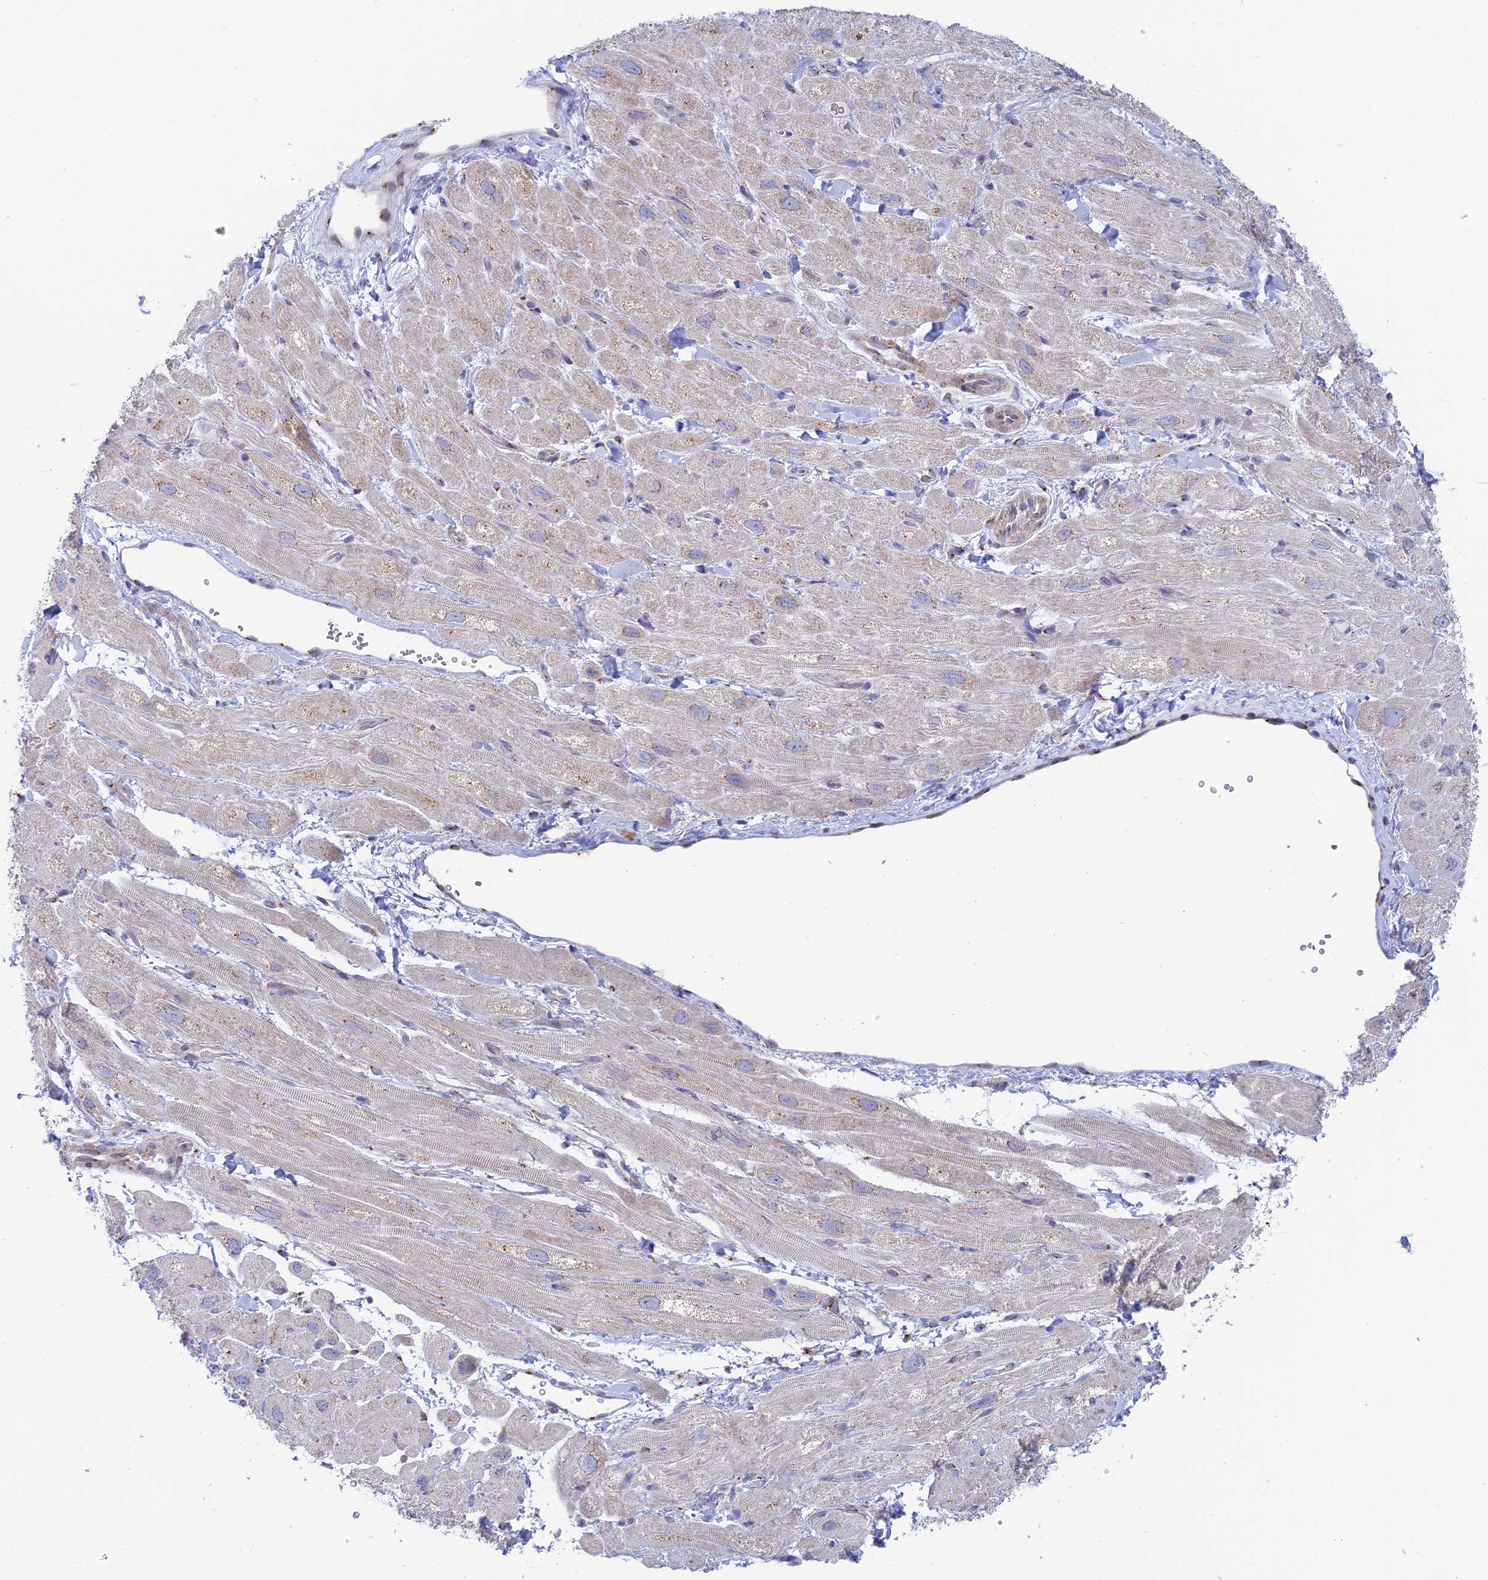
{"staining": {"intensity": "negative", "quantity": "none", "location": "none"}, "tissue": "heart muscle", "cell_type": "Cardiomyocytes", "image_type": "normal", "snomed": [{"axis": "morphology", "description": "Normal tissue, NOS"}, {"axis": "topography", "description": "Heart"}], "caption": "There is no significant positivity in cardiomyocytes of heart muscle. (Brightfield microscopy of DAB (3,3'-diaminobenzidine) immunohistochemistry (IHC) at high magnification).", "gene": "ENSG00000267561", "patient": {"sex": "male", "age": 65}}